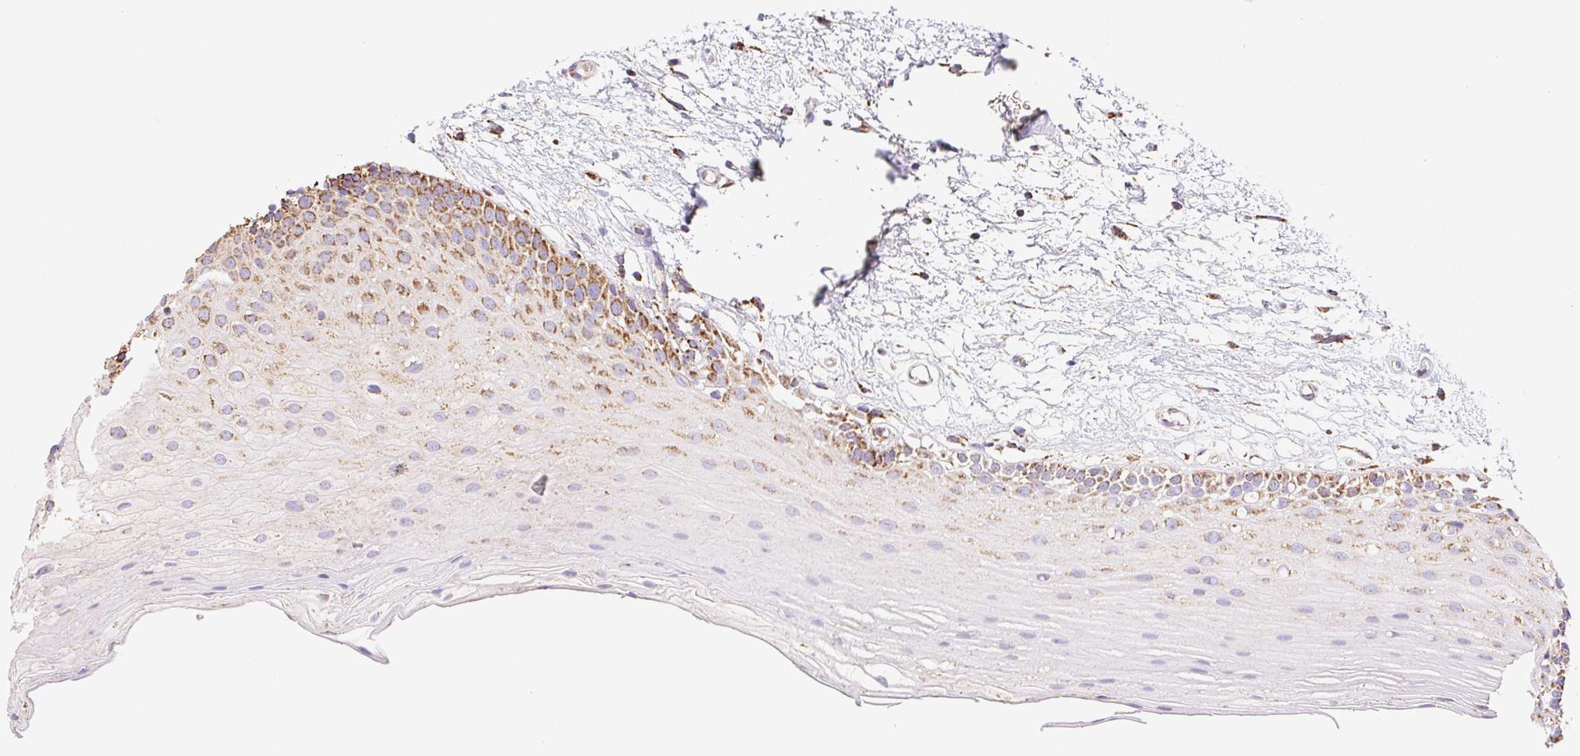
{"staining": {"intensity": "moderate", "quantity": "25%-75%", "location": "cytoplasmic/membranous"}, "tissue": "oral mucosa", "cell_type": "Squamous epithelial cells", "image_type": "normal", "snomed": [{"axis": "morphology", "description": "Normal tissue, NOS"}, {"axis": "morphology", "description": "Squamous cell carcinoma, NOS"}, {"axis": "topography", "description": "Oral tissue"}, {"axis": "topography", "description": "Tounge, NOS"}, {"axis": "topography", "description": "Head-Neck"}], "caption": "Immunohistochemistry (IHC) micrograph of benign oral mucosa stained for a protein (brown), which shows medium levels of moderate cytoplasmic/membranous expression in approximately 25%-75% of squamous epithelial cells.", "gene": "NIPSNAP2", "patient": {"sex": "male", "age": 62}}